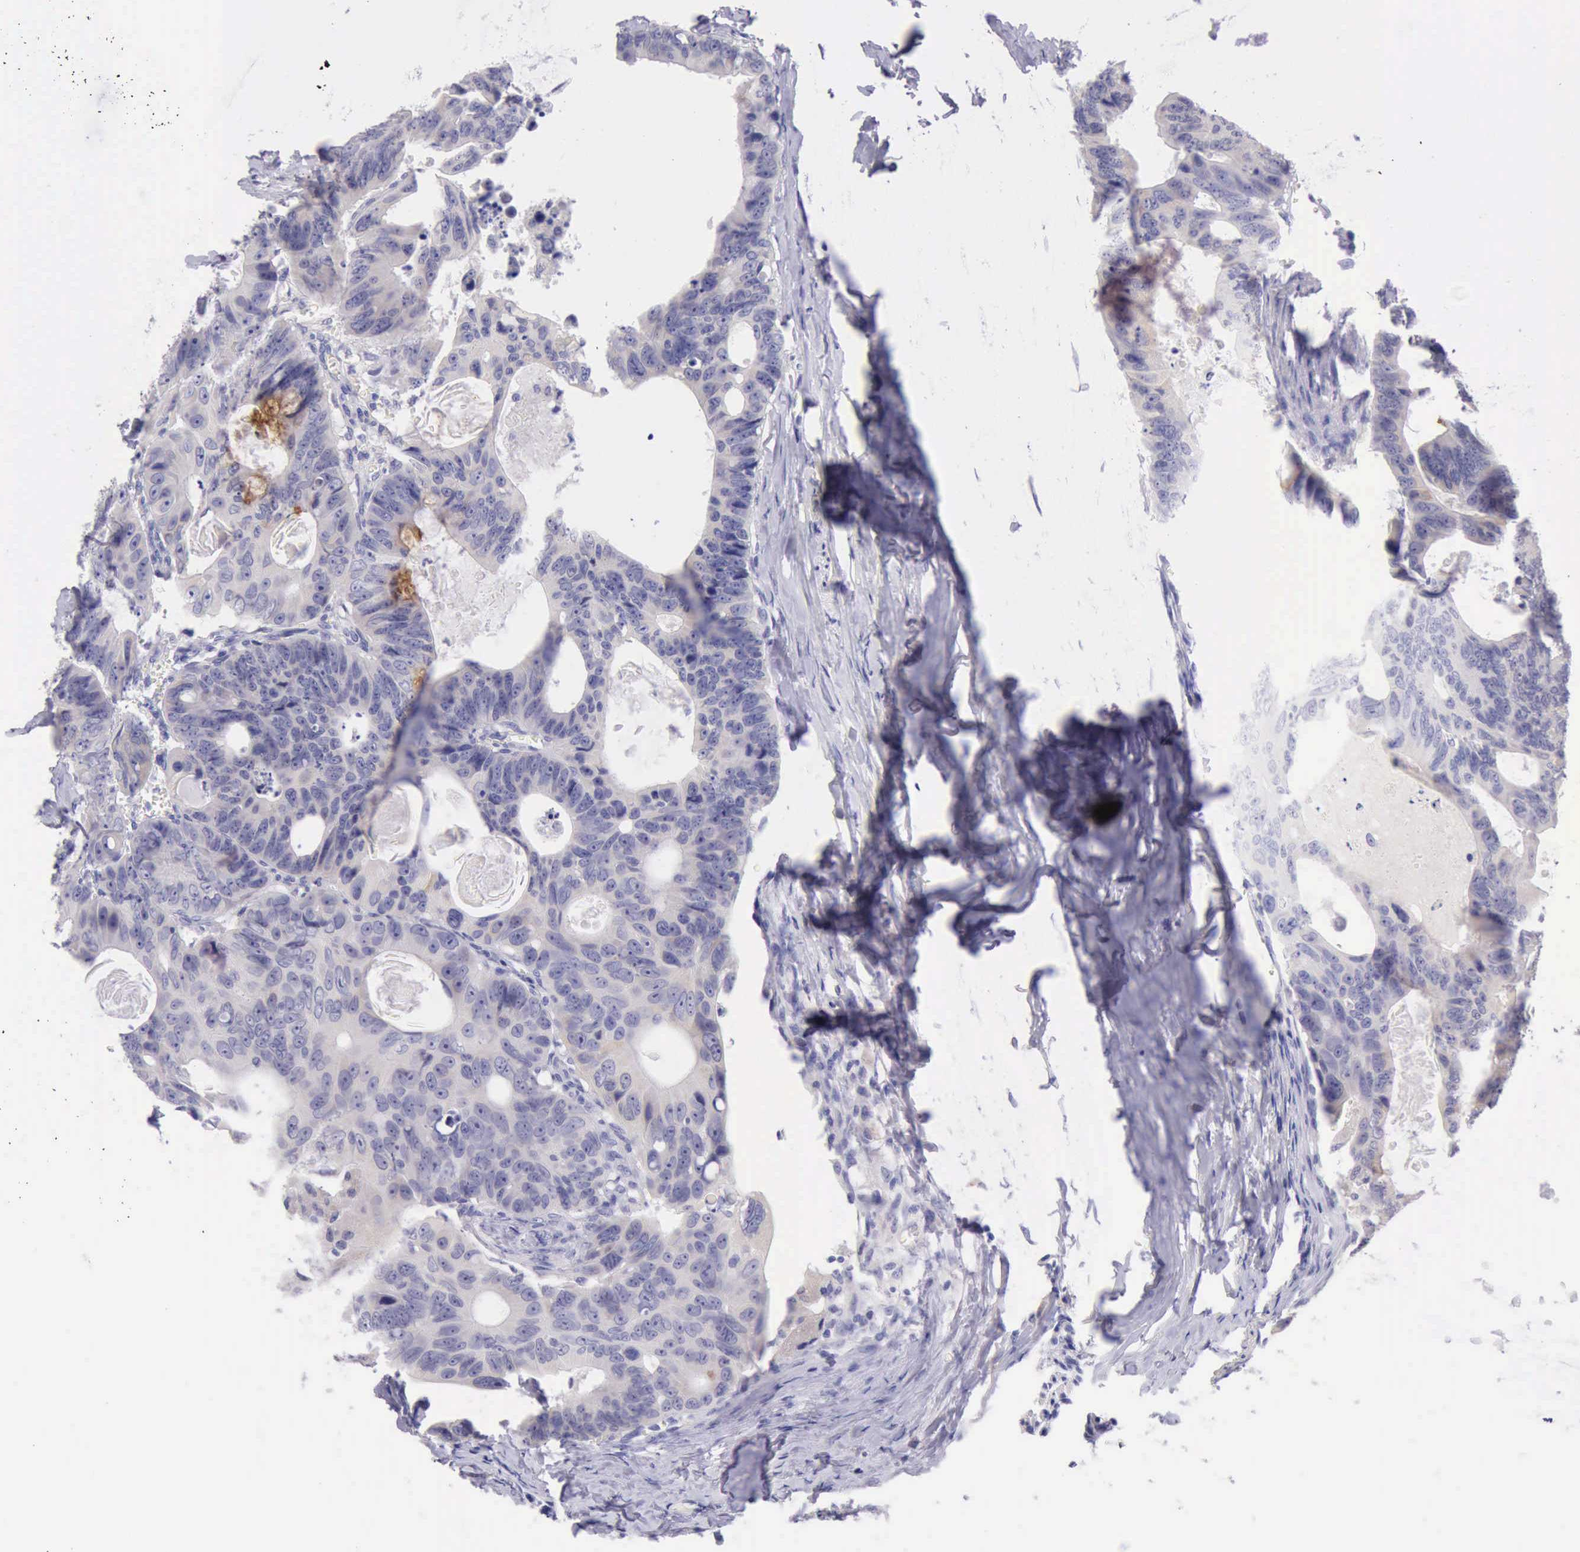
{"staining": {"intensity": "negative", "quantity": "none", "location": "none"}, "tissue": "colorectal cancer", "cell_type": "Tumor cells", "image_type": "cancer", "snomed": [{"axis": "morphology", "description": "Adenocarcinoma, NOS"}, {"axis": "topography", "description": "Colon"}], "caption": "Immunohistochemistry of adenocarcinoma (colorectal) exhibits no expression in tumor cells. (Brightfield microscopy of DAB immunohistochemistry at high magnification).", "gene": "LRFN5", "patient": {"sex": "female", "age": 55}}